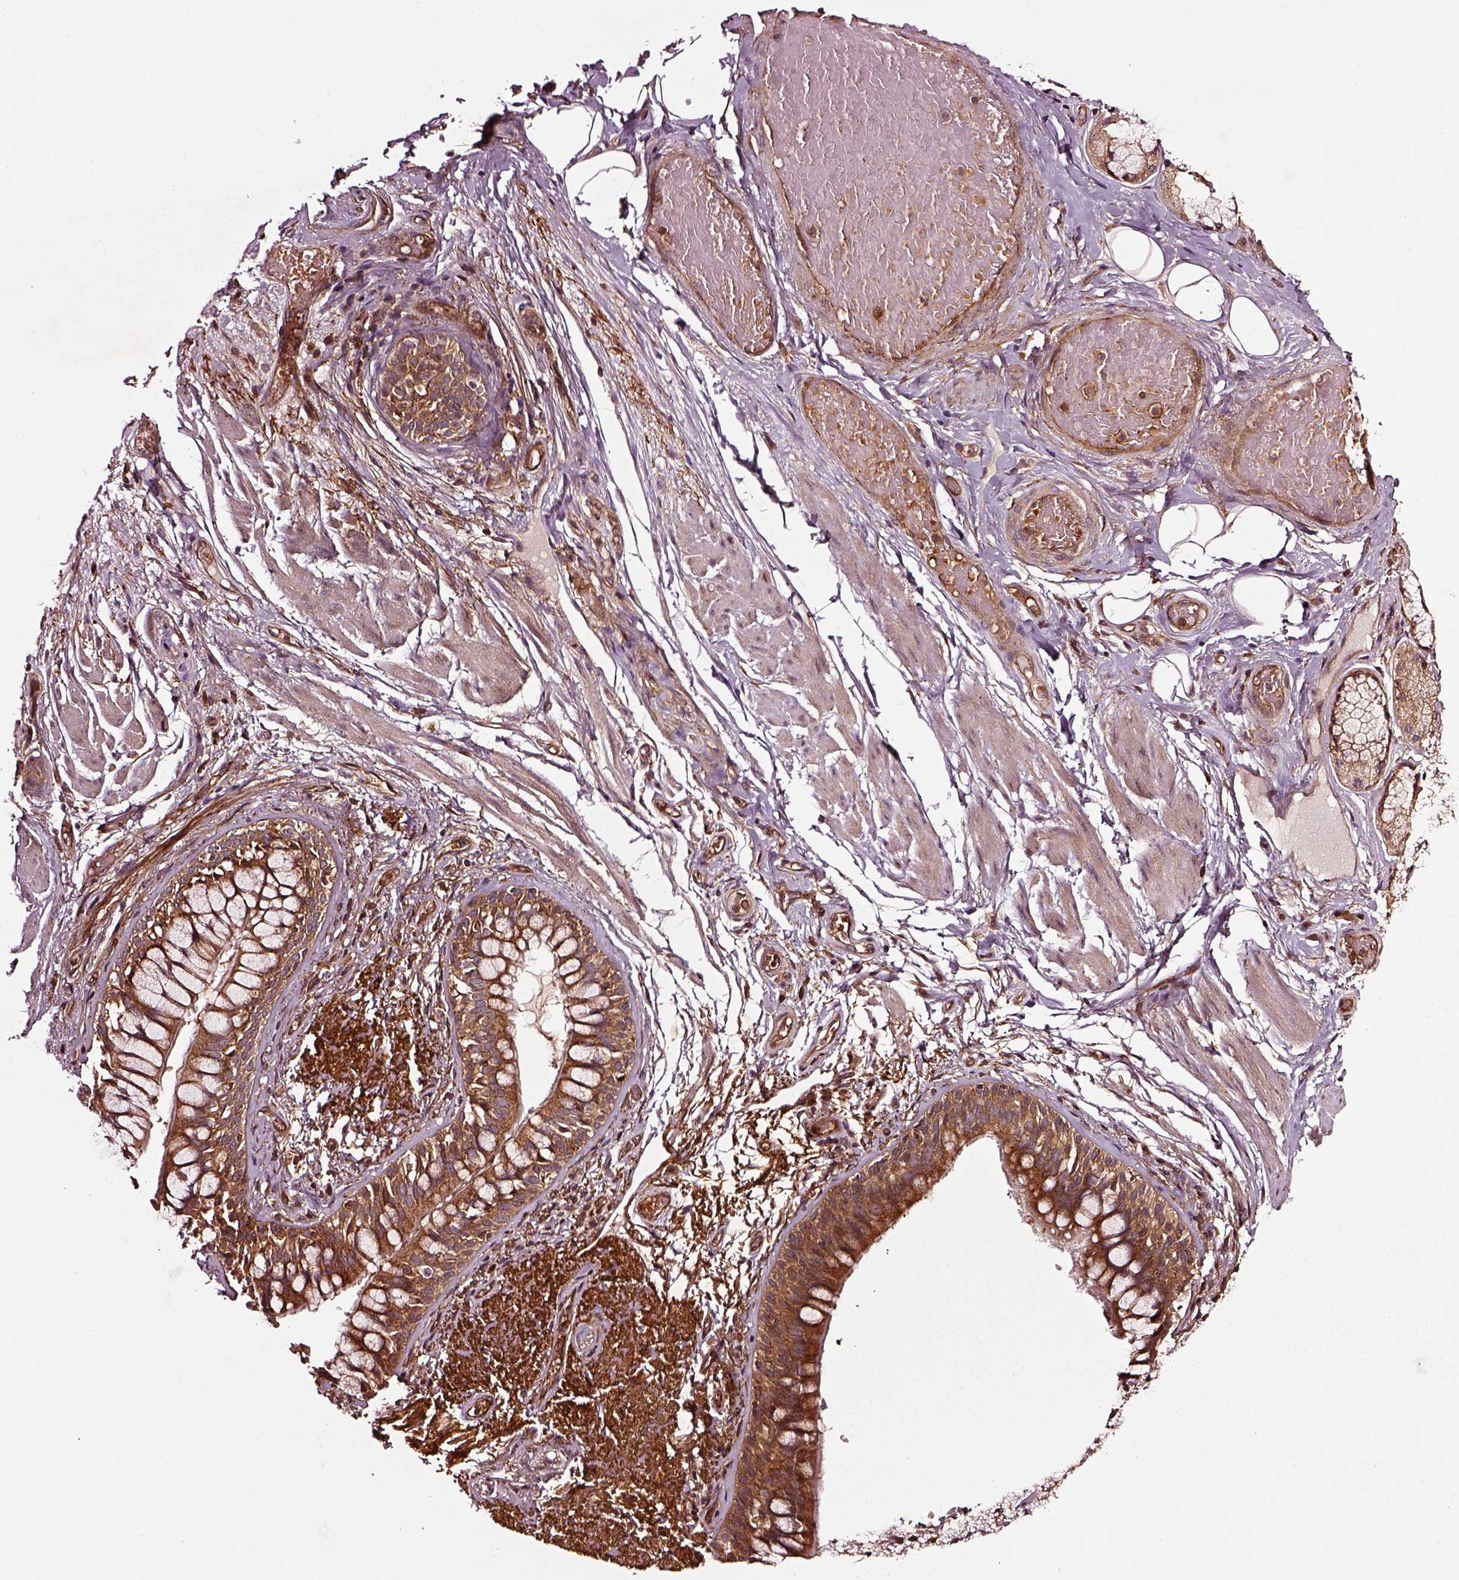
{"staining": {"intensity": "moderate", "quantity": "25%-75%", "location": "nuclear"}, "tissue": "adipose tissue", "cell_type": "Adipocytes", "image_type": "normal", "snomed": [{"axis": "morphology", "description": "Normal tissue, NOS"}, {"axis": "topography", "description": "Cartilage tissue"}, {"axis": "topography", "description": "Bronchus"}], "caption": "Brown immunohistochemical staining in unremarkable adipose tissue shows moderate nuclear staining in approximately 25%-75% of adipocytes.", "gene": "WASHC2A", "patient": {"sex": "male", "age": 64}}